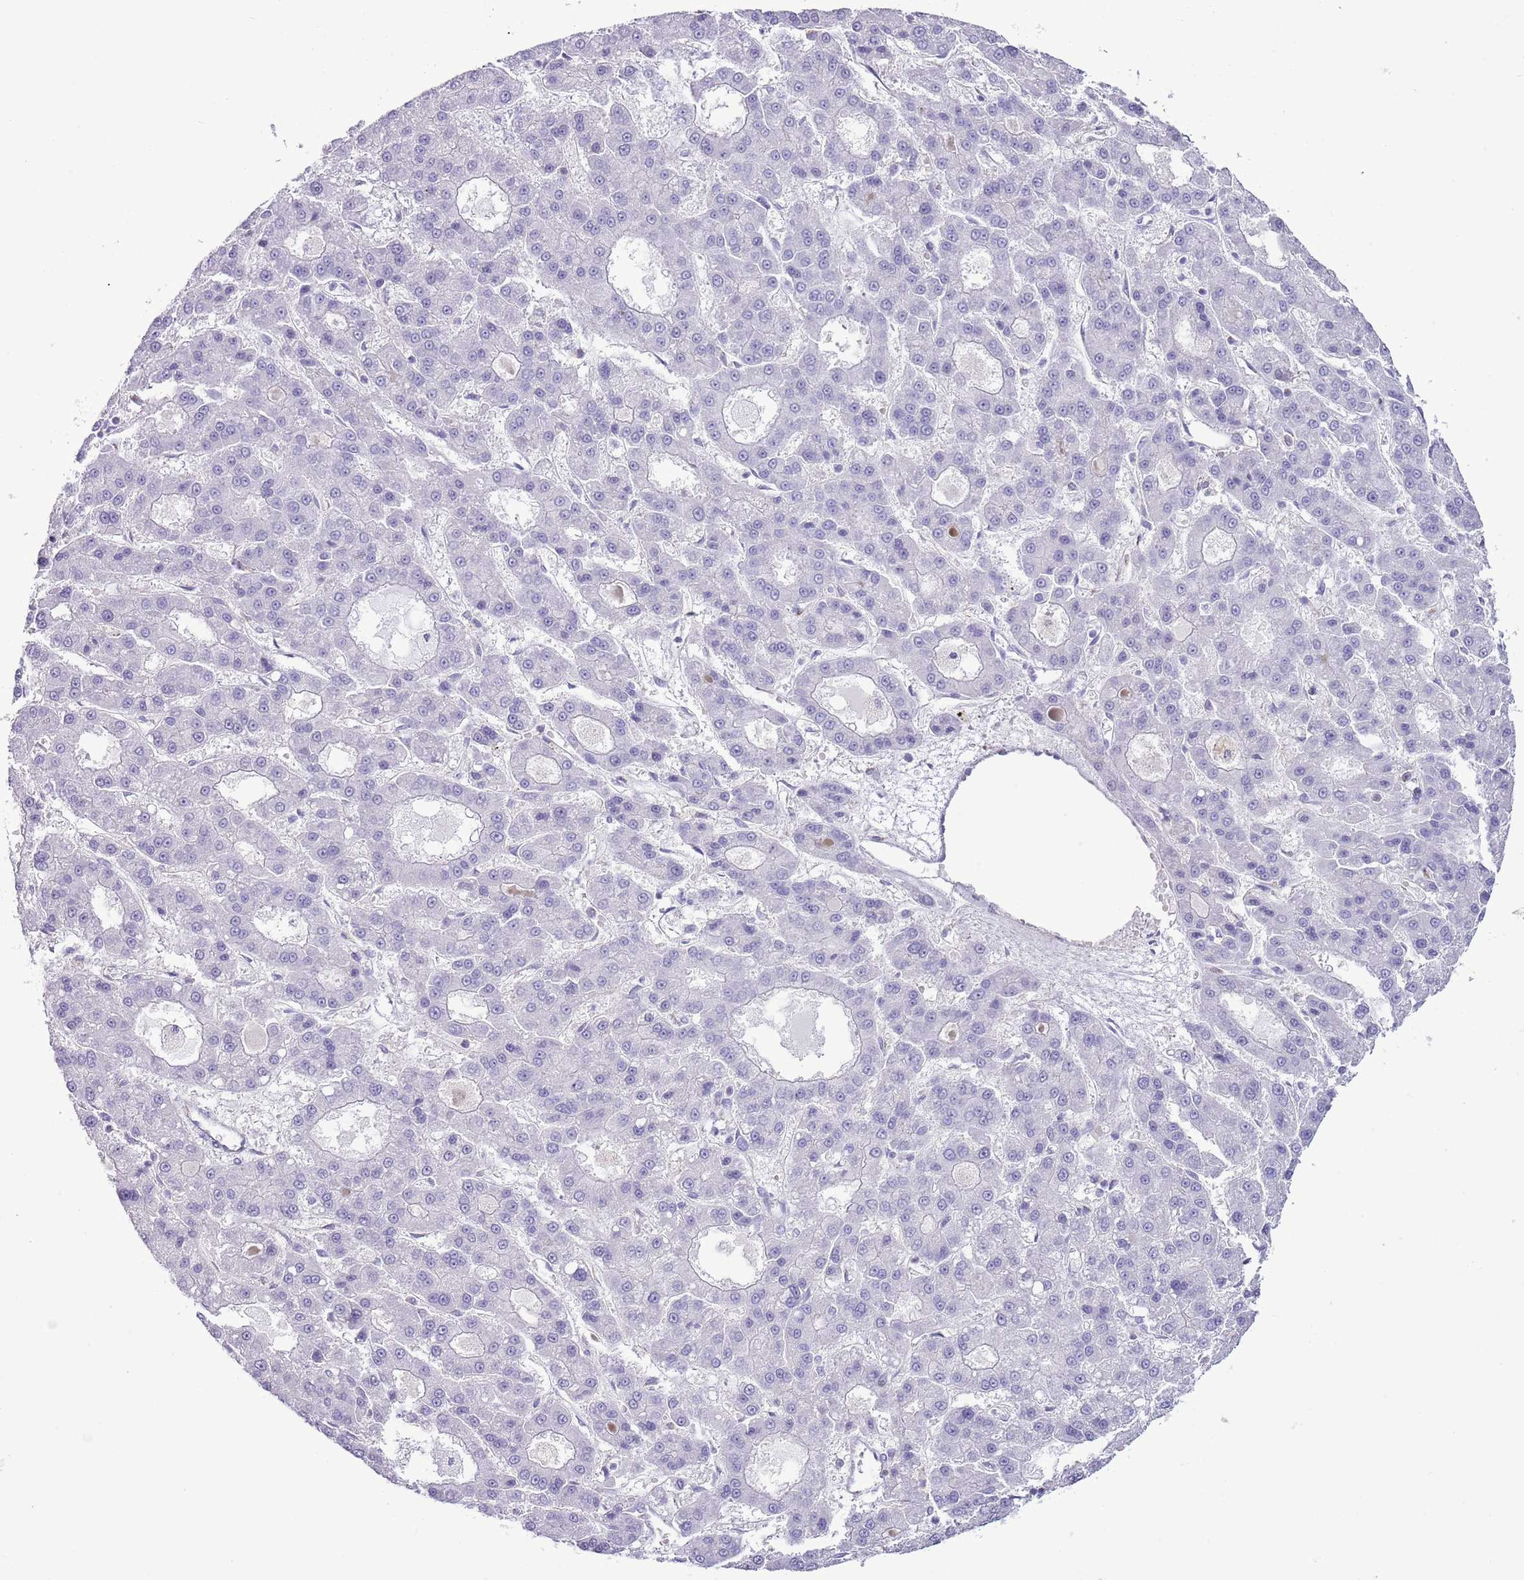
{"staining": {"intensity": "negative", "quantity": "none", "location": "none"}, "tissue": "liver cancer", "cell_type": "Tumor cells", "image_type": "cancer", "snomed": [{"axis": "morphology", "description": "Carcinoma, Hepatocellular, NOS"}, {"axis": "topography", "description": "Liver"}], "caption": "The micrograph reveals no significant expression in tumor cells of liver cancer (hepatocellular carcinoma).", "gene": "SLC23A1", "patient": {"sex": "male", "age": 70}}